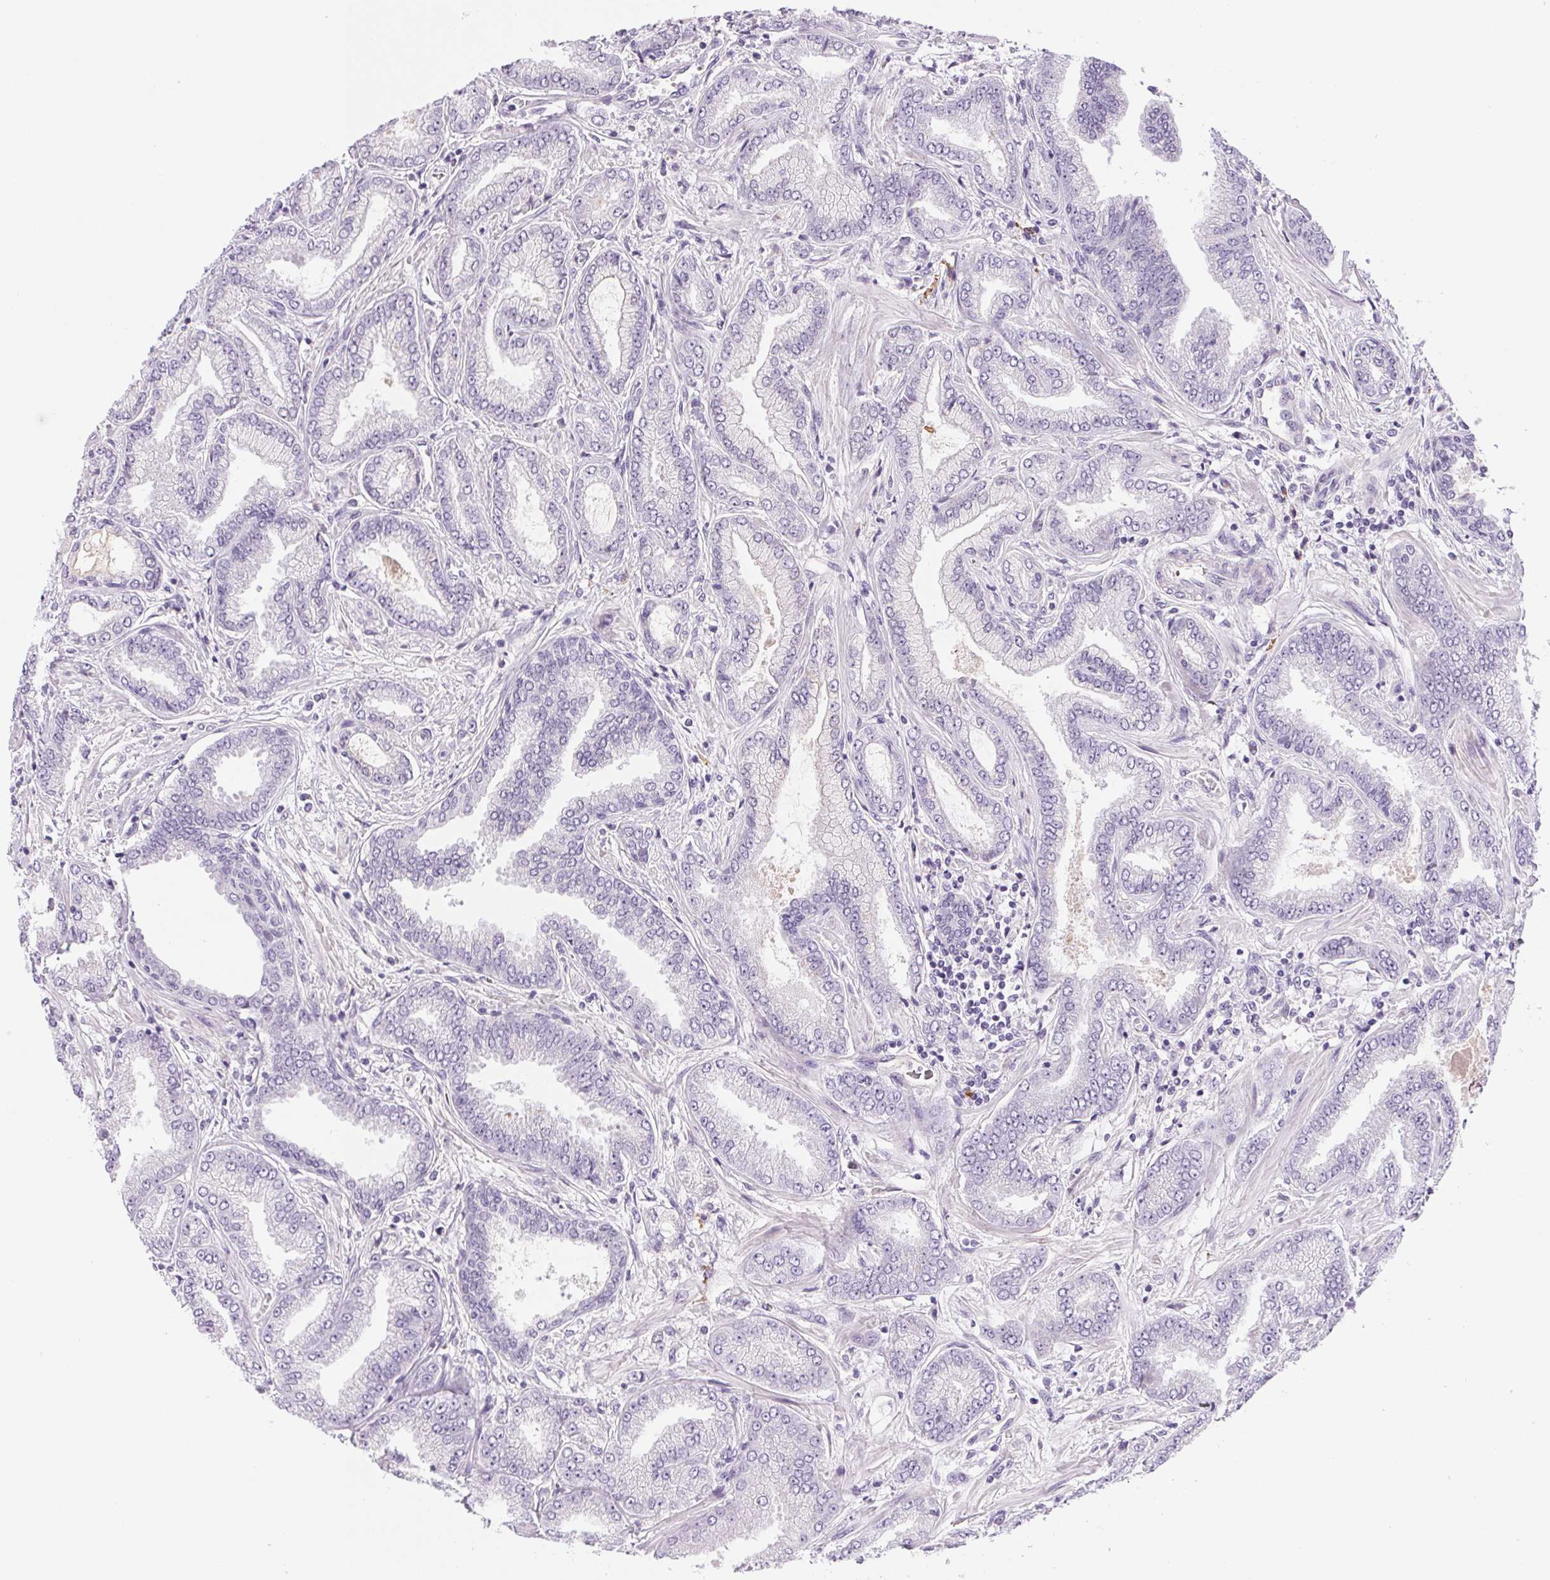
{"staining": {"intensity": "negative", "quantity": "none", "location": "none"}, "tissue": "prostate cancer", "cell_type": "Tumor cells", "image_type": "cancer", "snomed": [{"axis": "morphology", "description": "Adenocarcinoma, Low grade"}, {"axis": "topography", "description": "Prostate"}], "caption": "Immunohistochemistry (IHC) photomicrograph of neoplastic tissue: human prostate adenocarcinoma (low-grade) stained with DAB exhibits no significant protein expression in tumor cells.", "gene": "IFIT1B", "patient": {"sex": "male", "age": 55}}